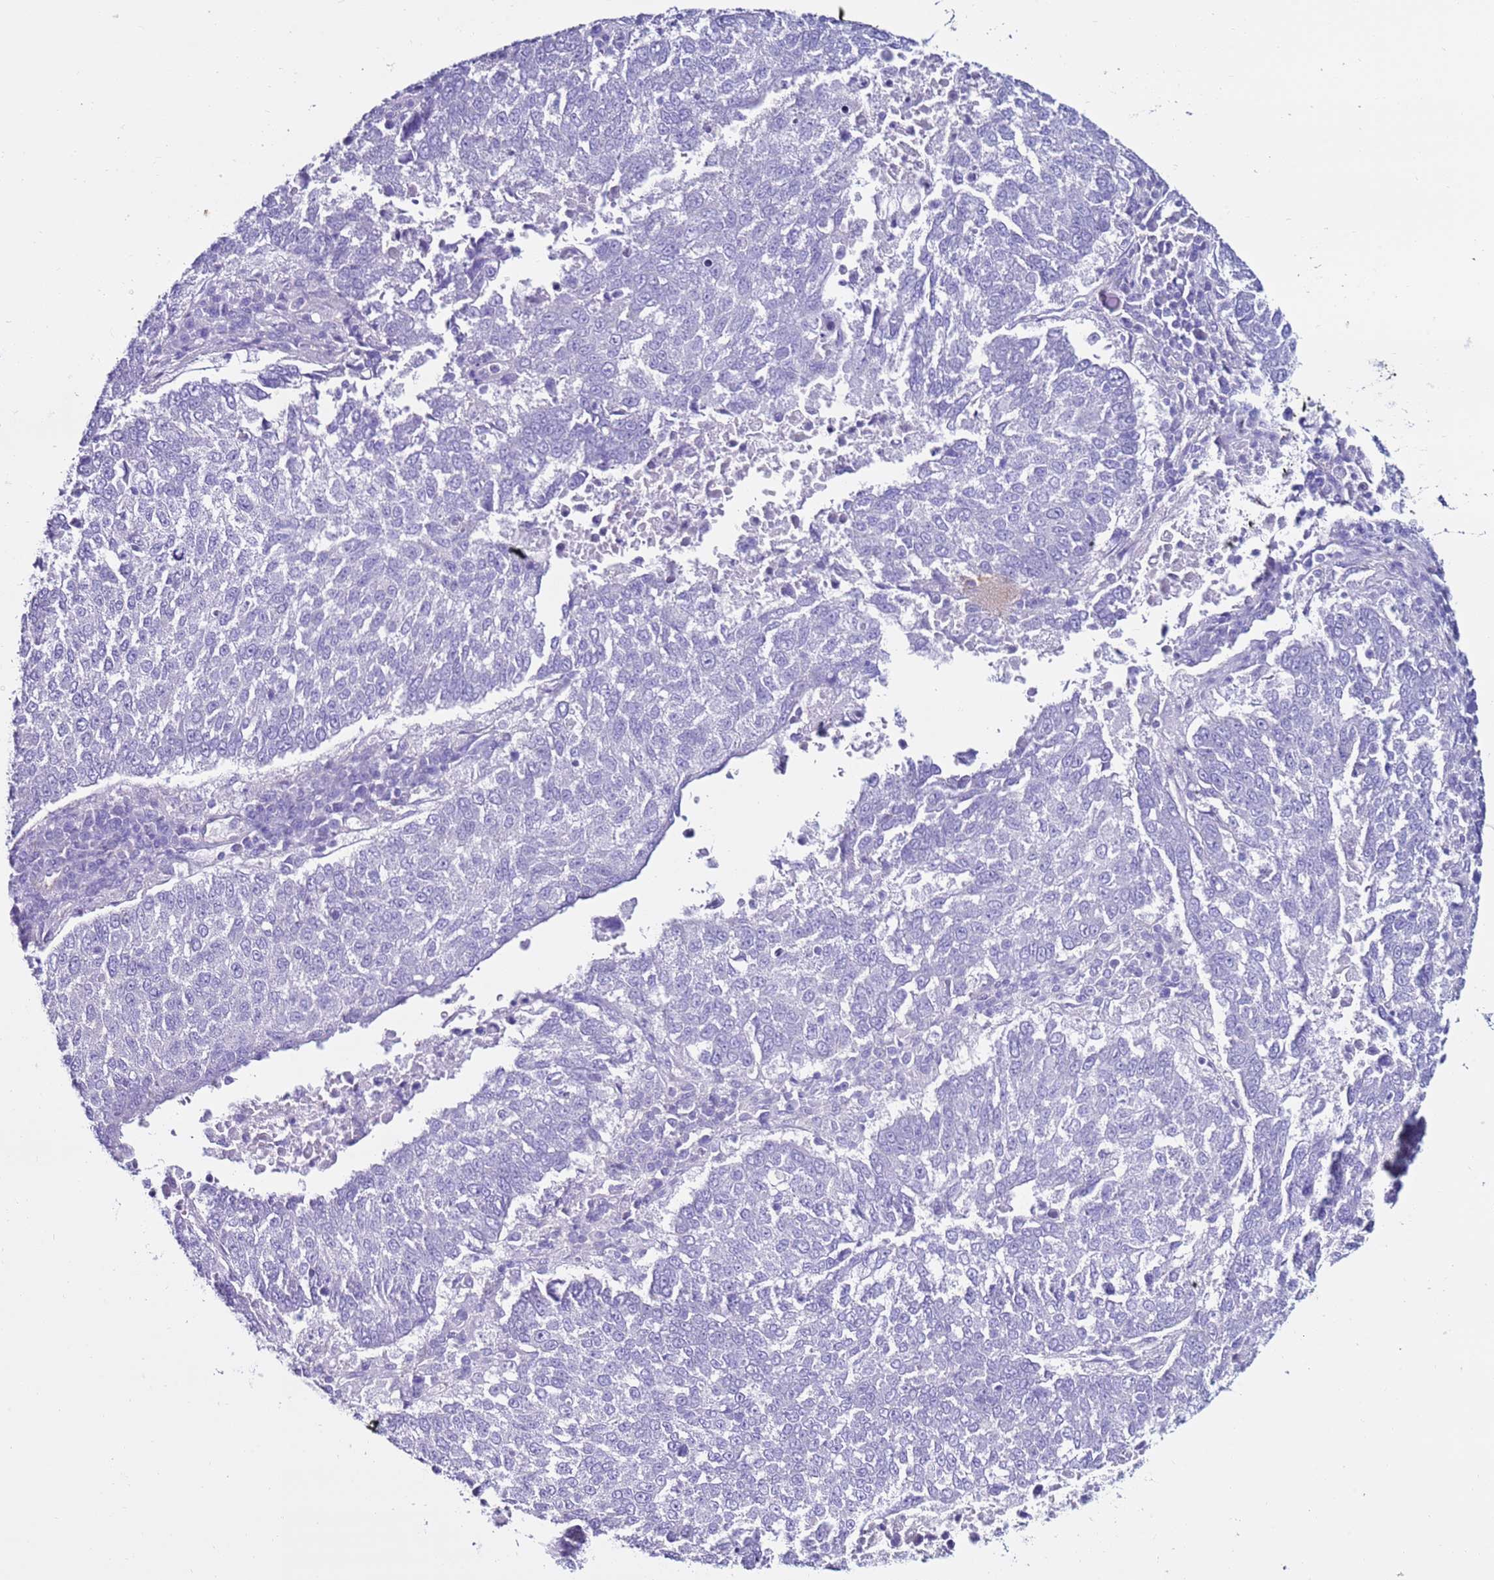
{"staining": {"intensity": "negative", "quantity": "none", "location": "none"}, "tissue": "lung cancer", "cell_type": "Tumor cells", "image_type": "cancer", "snomed": [{"axis": "morphology", "description": "Squamous cell carcinoma, NOS"}, {"axis": "topography", "description": "Lung"}], "caption": "An IHC image of lung squamous cell carcinoma is shown. There is no staining in tumor cells of lung squamous cell carcinoma. (IHC, brightfield microscopy, high magnification).", "gene": "CLEC4M", "patient": {"sex": "male", "age": 73}}